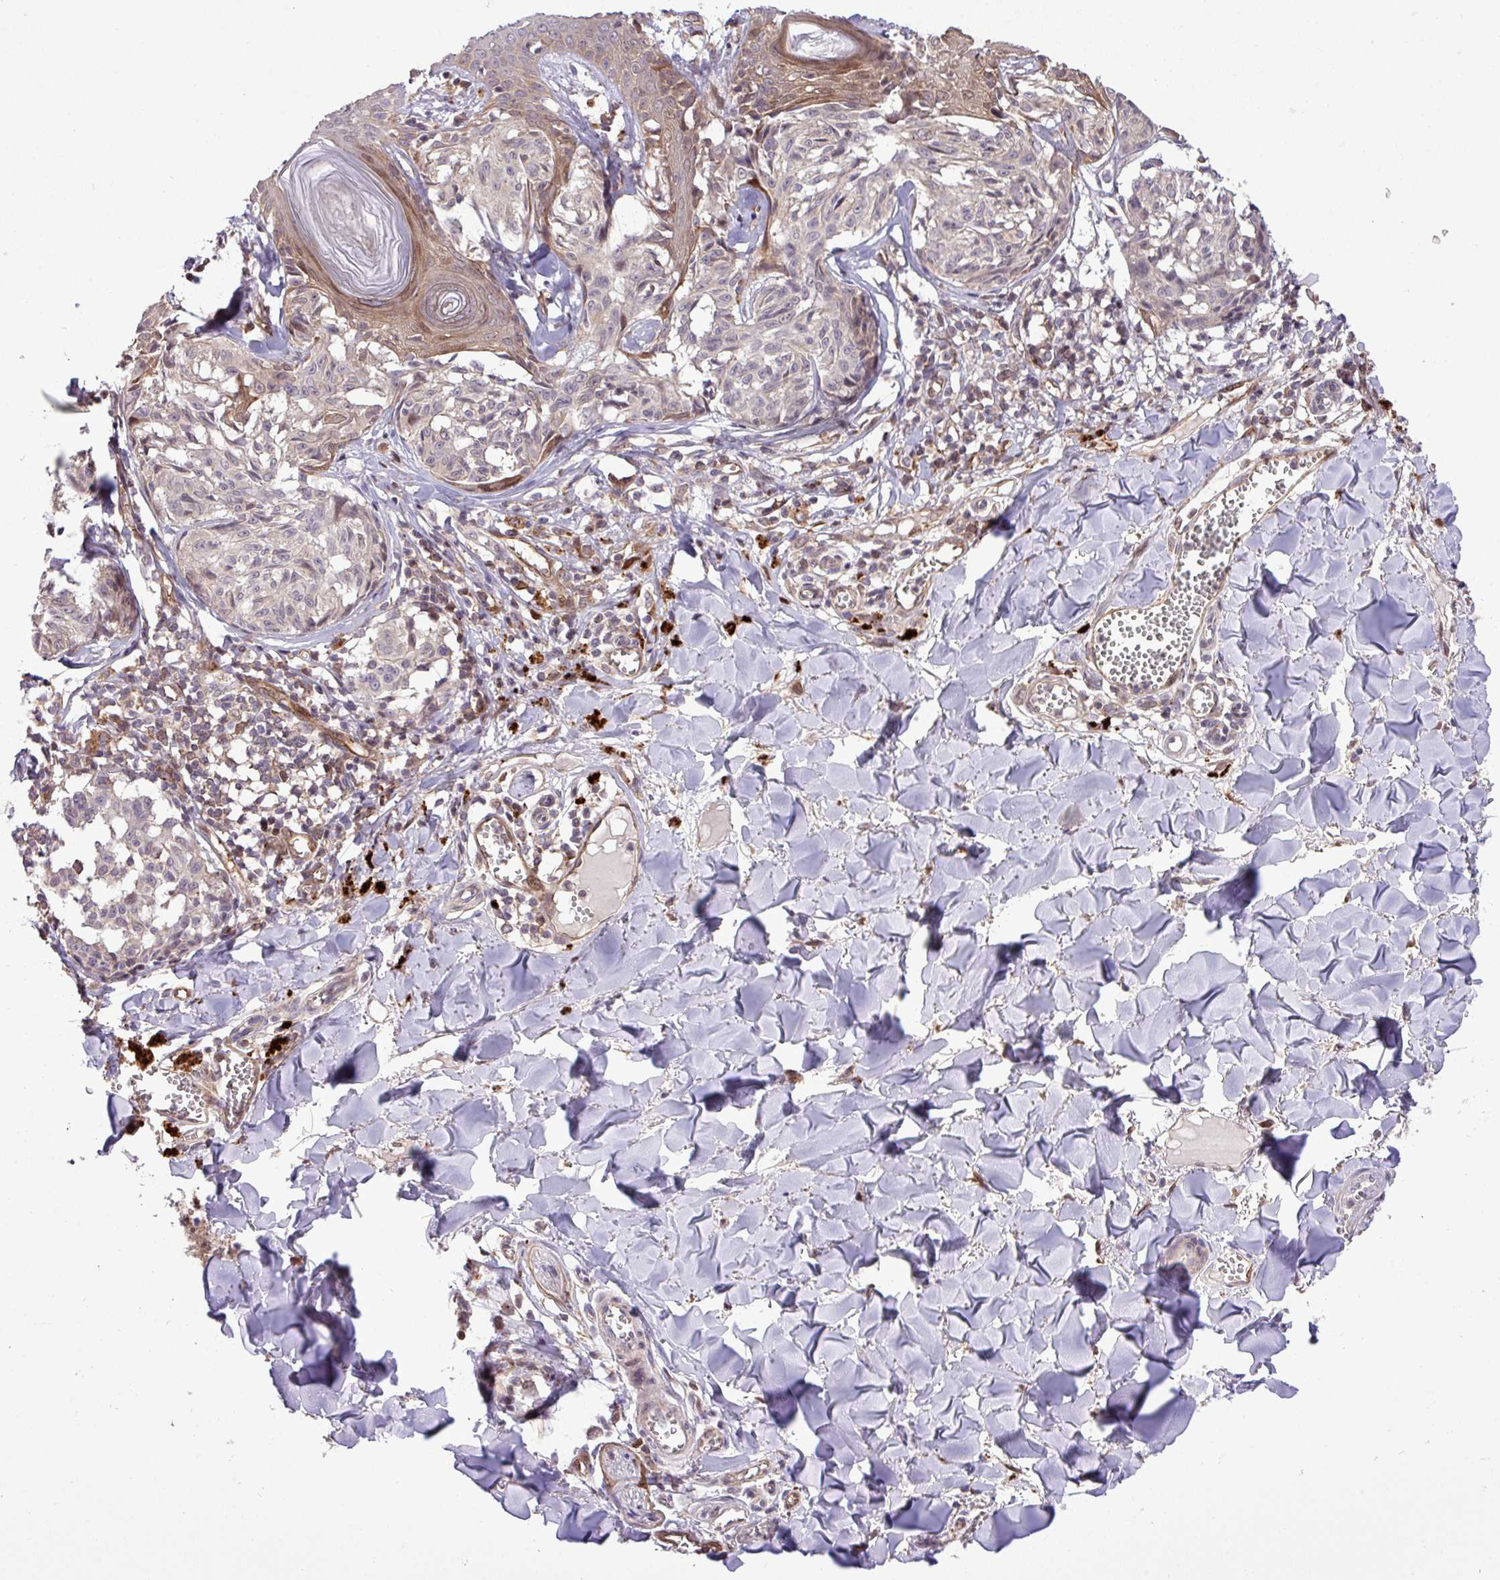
{"staining": {"intensity": "negative", "quantity": "none", "location": "none"}, "tissue": "melanoma", "cell_type": "Tumor cells", "image_type": "cancer", "snomed": [{"axis": "morphology", "description": "Malignant melanoma, NOS"}, {"axis": "topography", "description": "Skin"}], "caption": "Immunohistochemical staining of human melanoma exhibits no significant expression in tumor cells.", "gene": "CARHSP1", "patient": {"sex": "female", "age": 43}}